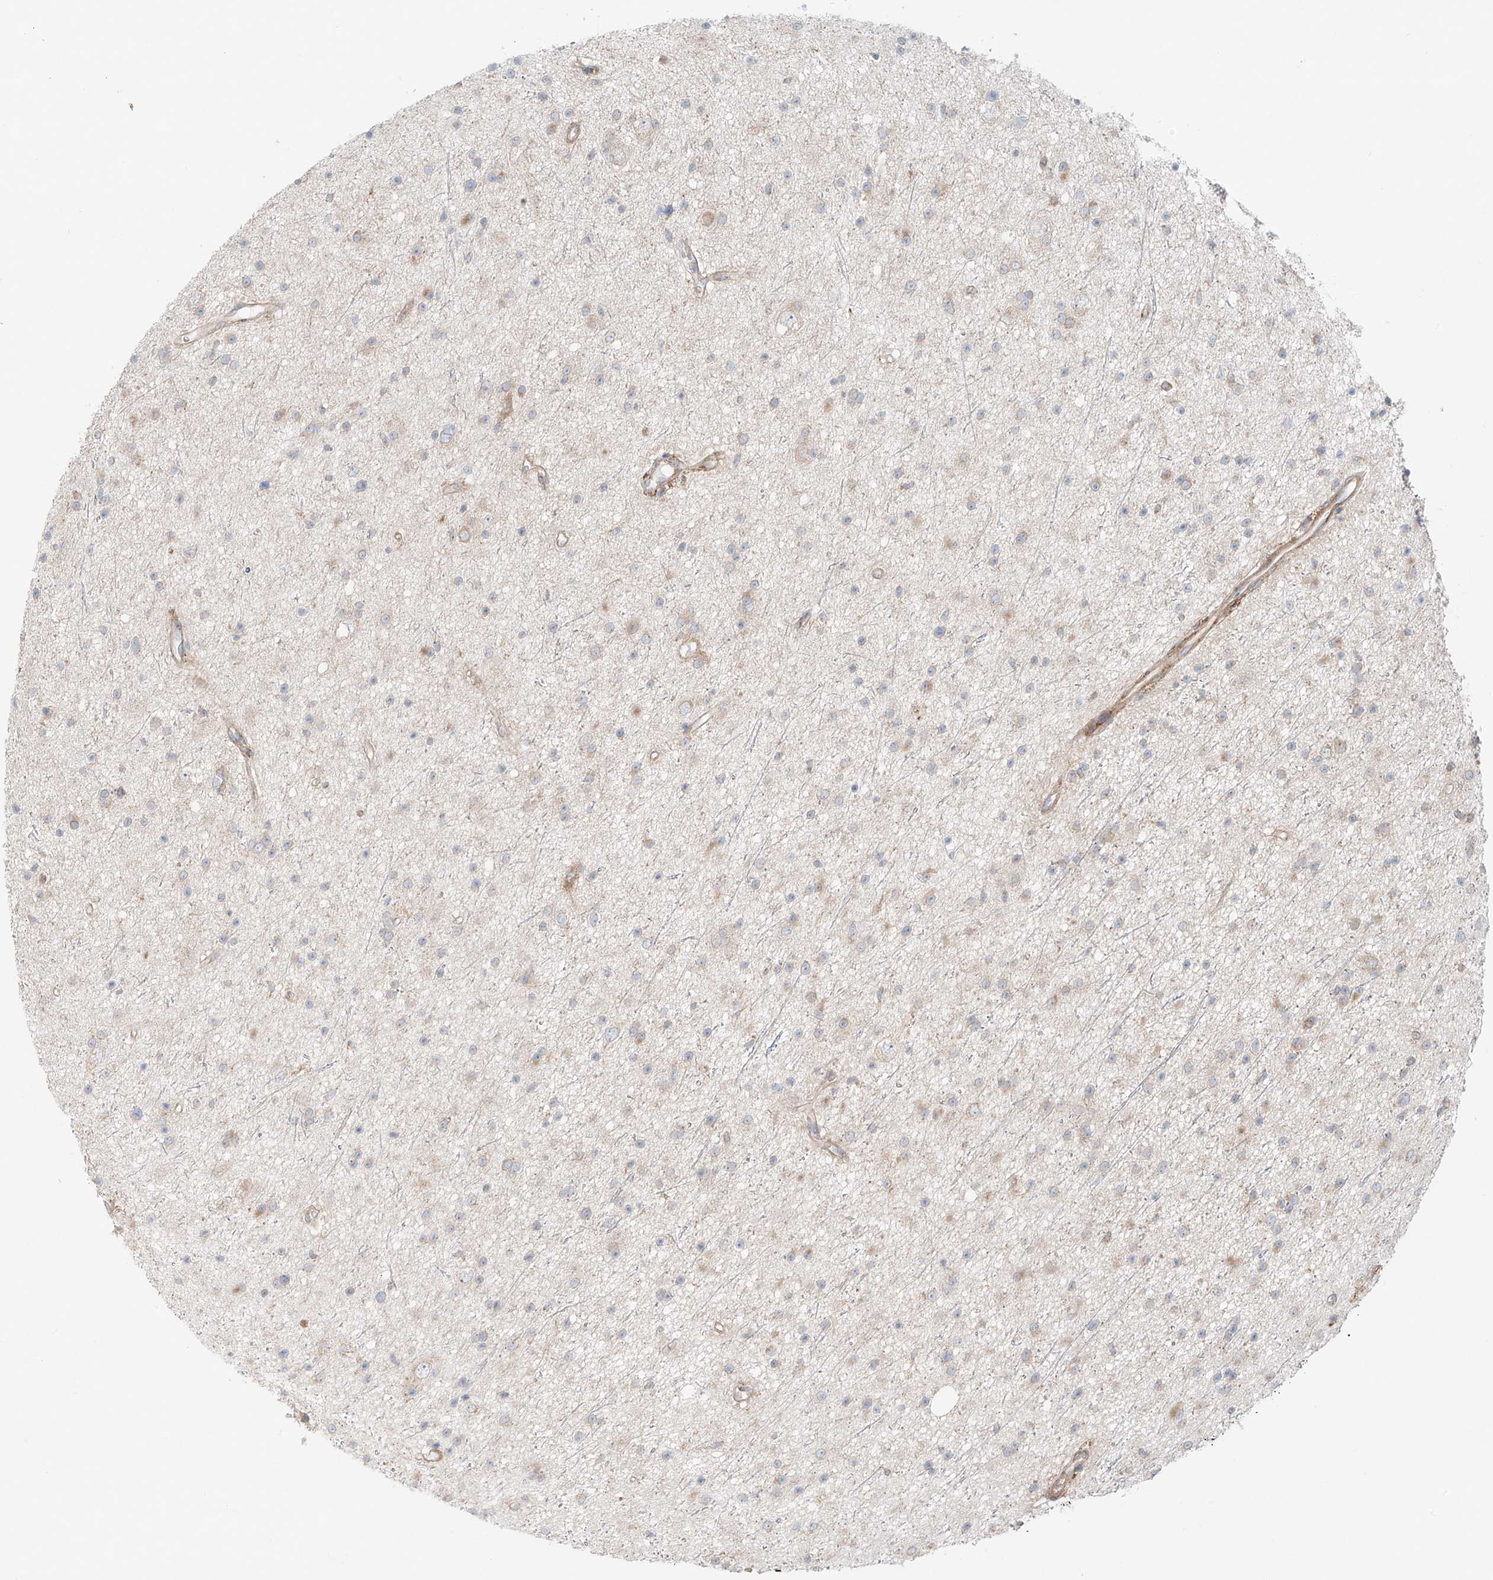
{"staining": {"intensity": "weak", "quantity": "<25%", "location": "cytoplasmic/membranous"}, "tissue": "glioma", "cell_type": "Tumor cells", "image_type": "cancer", "snomed": [{"axis": "morphology", "description": "Glioma, malignant, Low grade"}, {"axis": "topography", "description": "Cerebral cortex"}], "caption": "Protein analysis of glioma demonstrates no significant positivity in tumor cells.", "gene": "EIPR1", "patient": {"sex": "female", "age": 39}}